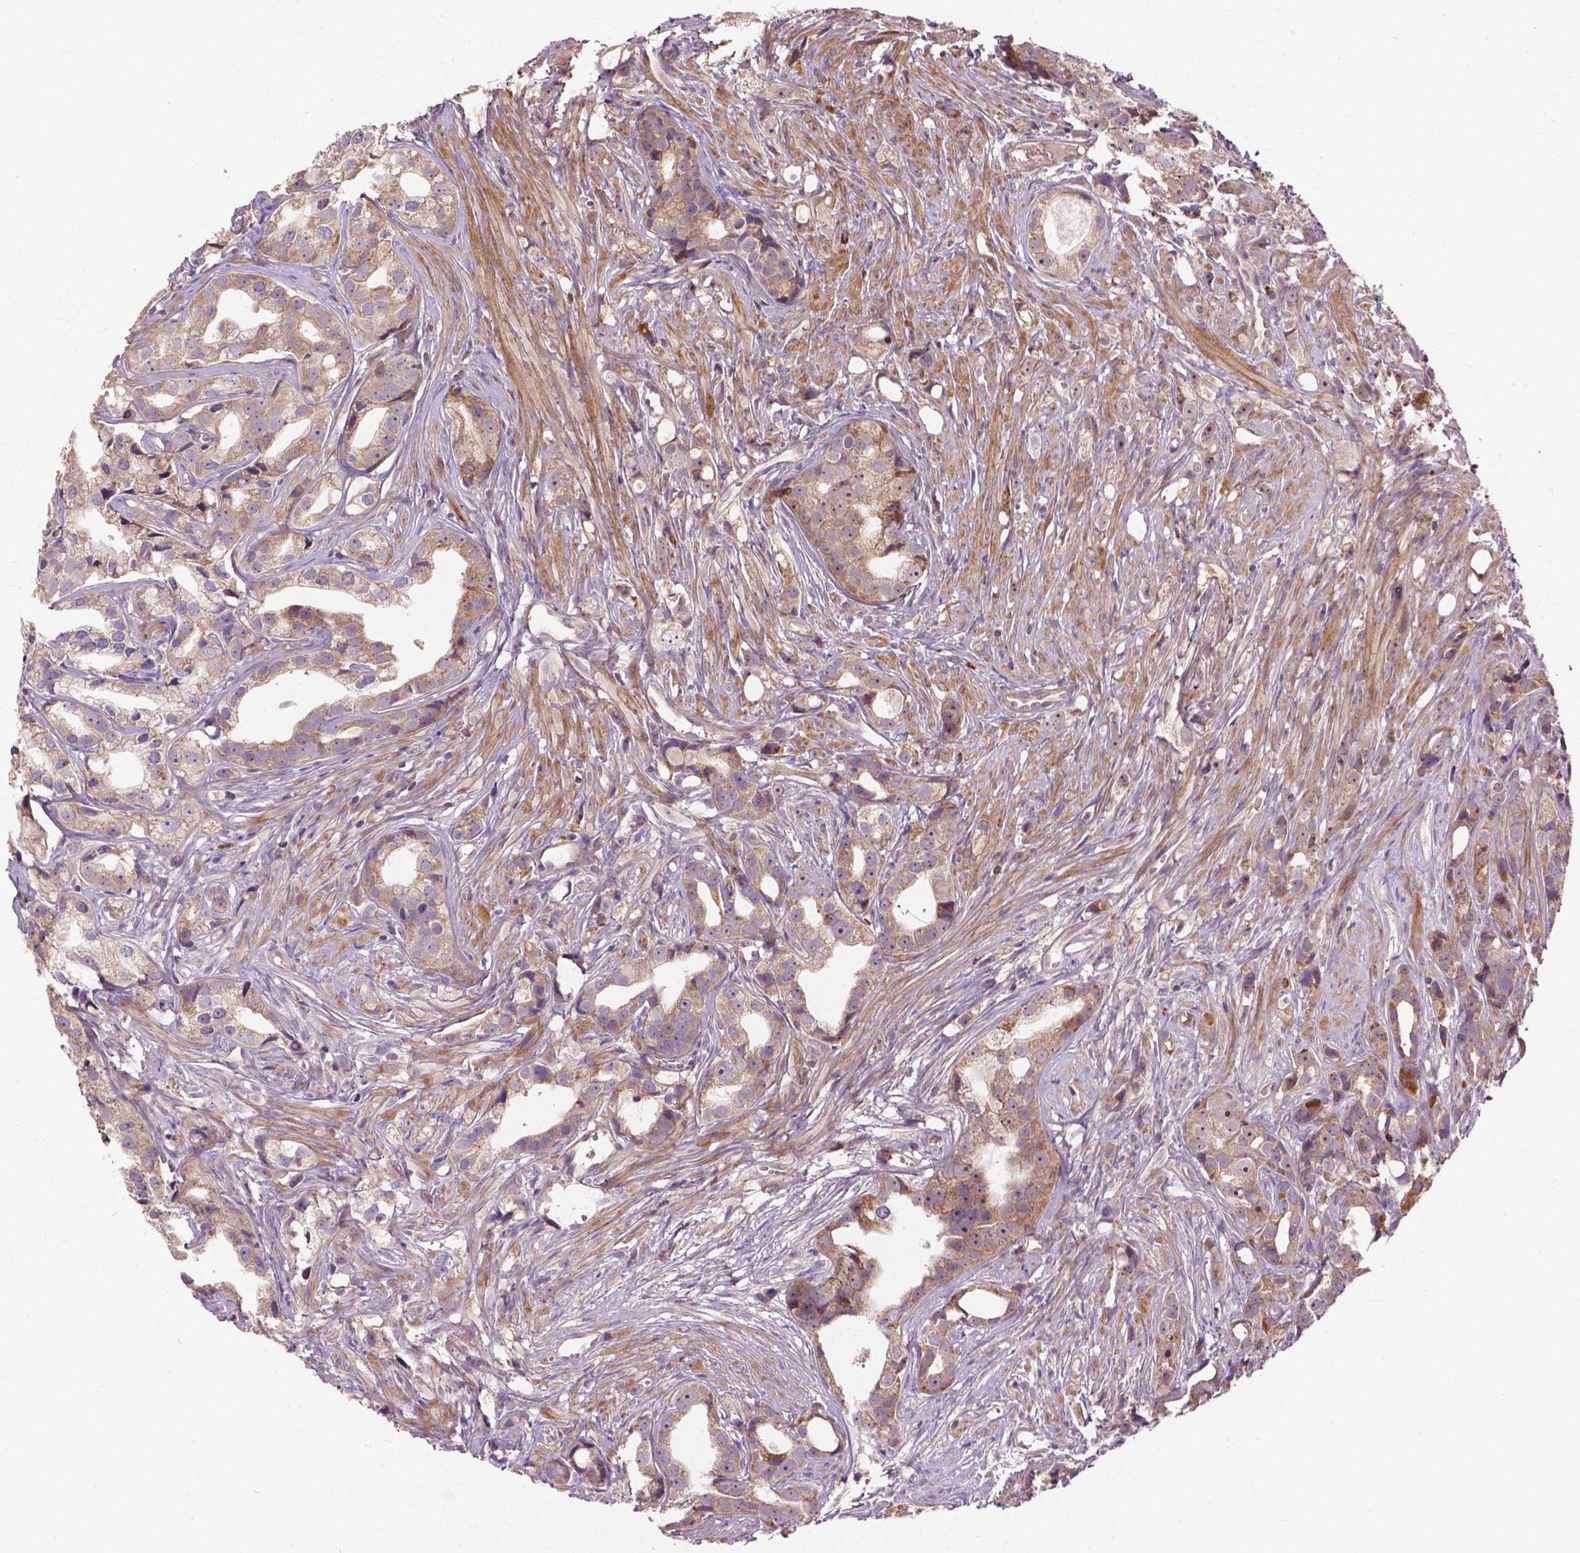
{"staining": {"intensity": "weak", "quantity": "25%-75%", "location": "cytoplasmic/membranous"}, "tissue": "prostate cancer", "cell_type": "Tumor cells", "image_type": "cancer", "snomed": [{"axis": "morphology", "description": "Adenocarcinoma, High grade"}, {"axis": "topography", "description": "Prostate"}], "caption": "Immunohistochemical staining of prostate high-grade adenocarcinoma shows weak cytoplasmic/membranous protein expression in approximately 25%-75% of tumor cells.", "gene": "PARP3", "patient": {"sex": "male", "age": 75}}